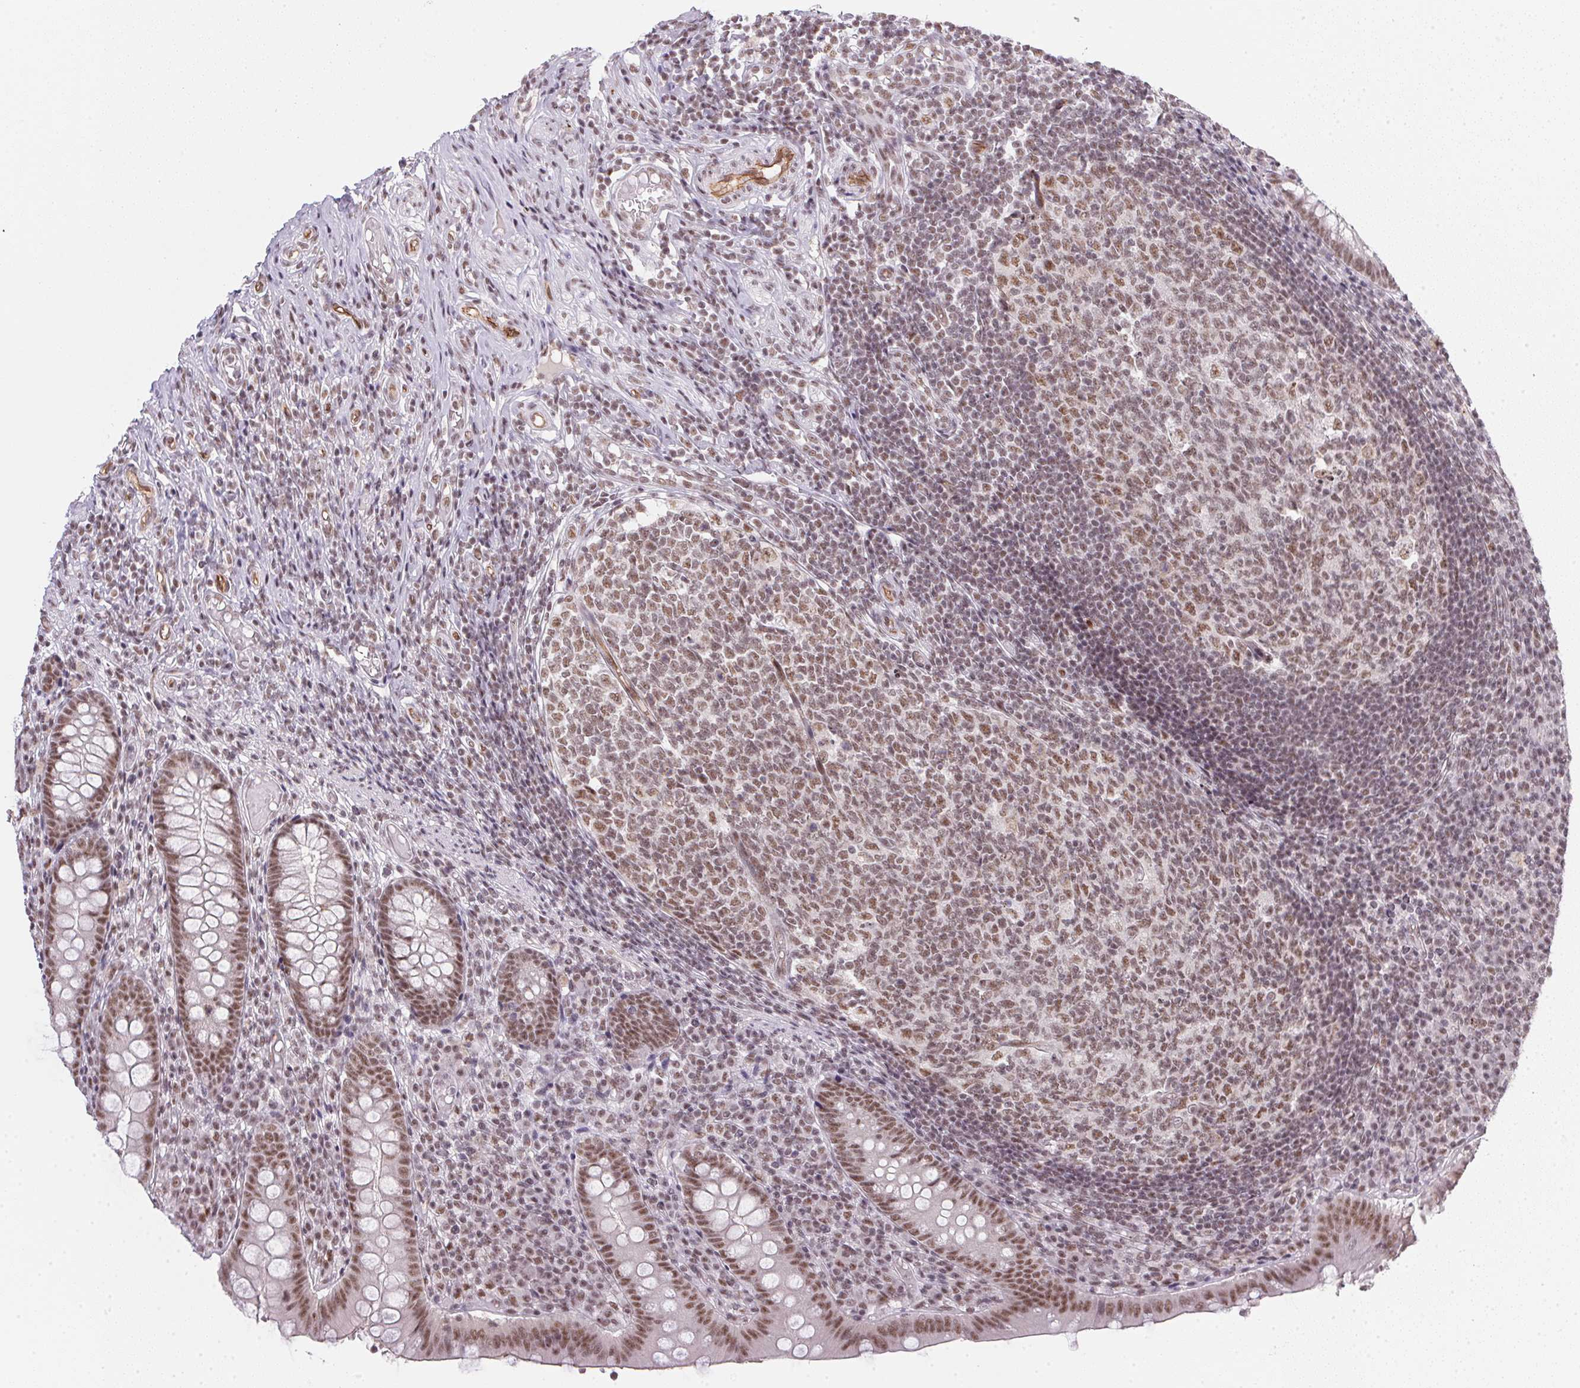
{"staining": {"intensity": "moderate", "quantity": ">75%", "location": "cytoplasmic/membranous,nuclear"}, "tissue": "appendix", "cell_type": "Glandular cells", "image_type": "normal", "snomed": [{"axis": "morphology", "description": "Normal tissue, NOS"}, {"axis": "topography", "description": "Appendix"}], "caption": "Immunohistochemical staining of benign appendix demonstrates medium levels of moderate cytoplasmic/membranous,nuclear expression in approximately >75% of glandular cells. The staining is performed using DAB brown chromogen to label protein expression. The nuclei are counter-stained blue using hematoxylin.", "gene": "SRSF7", "patient": {"sex": "male", "age": 18}}